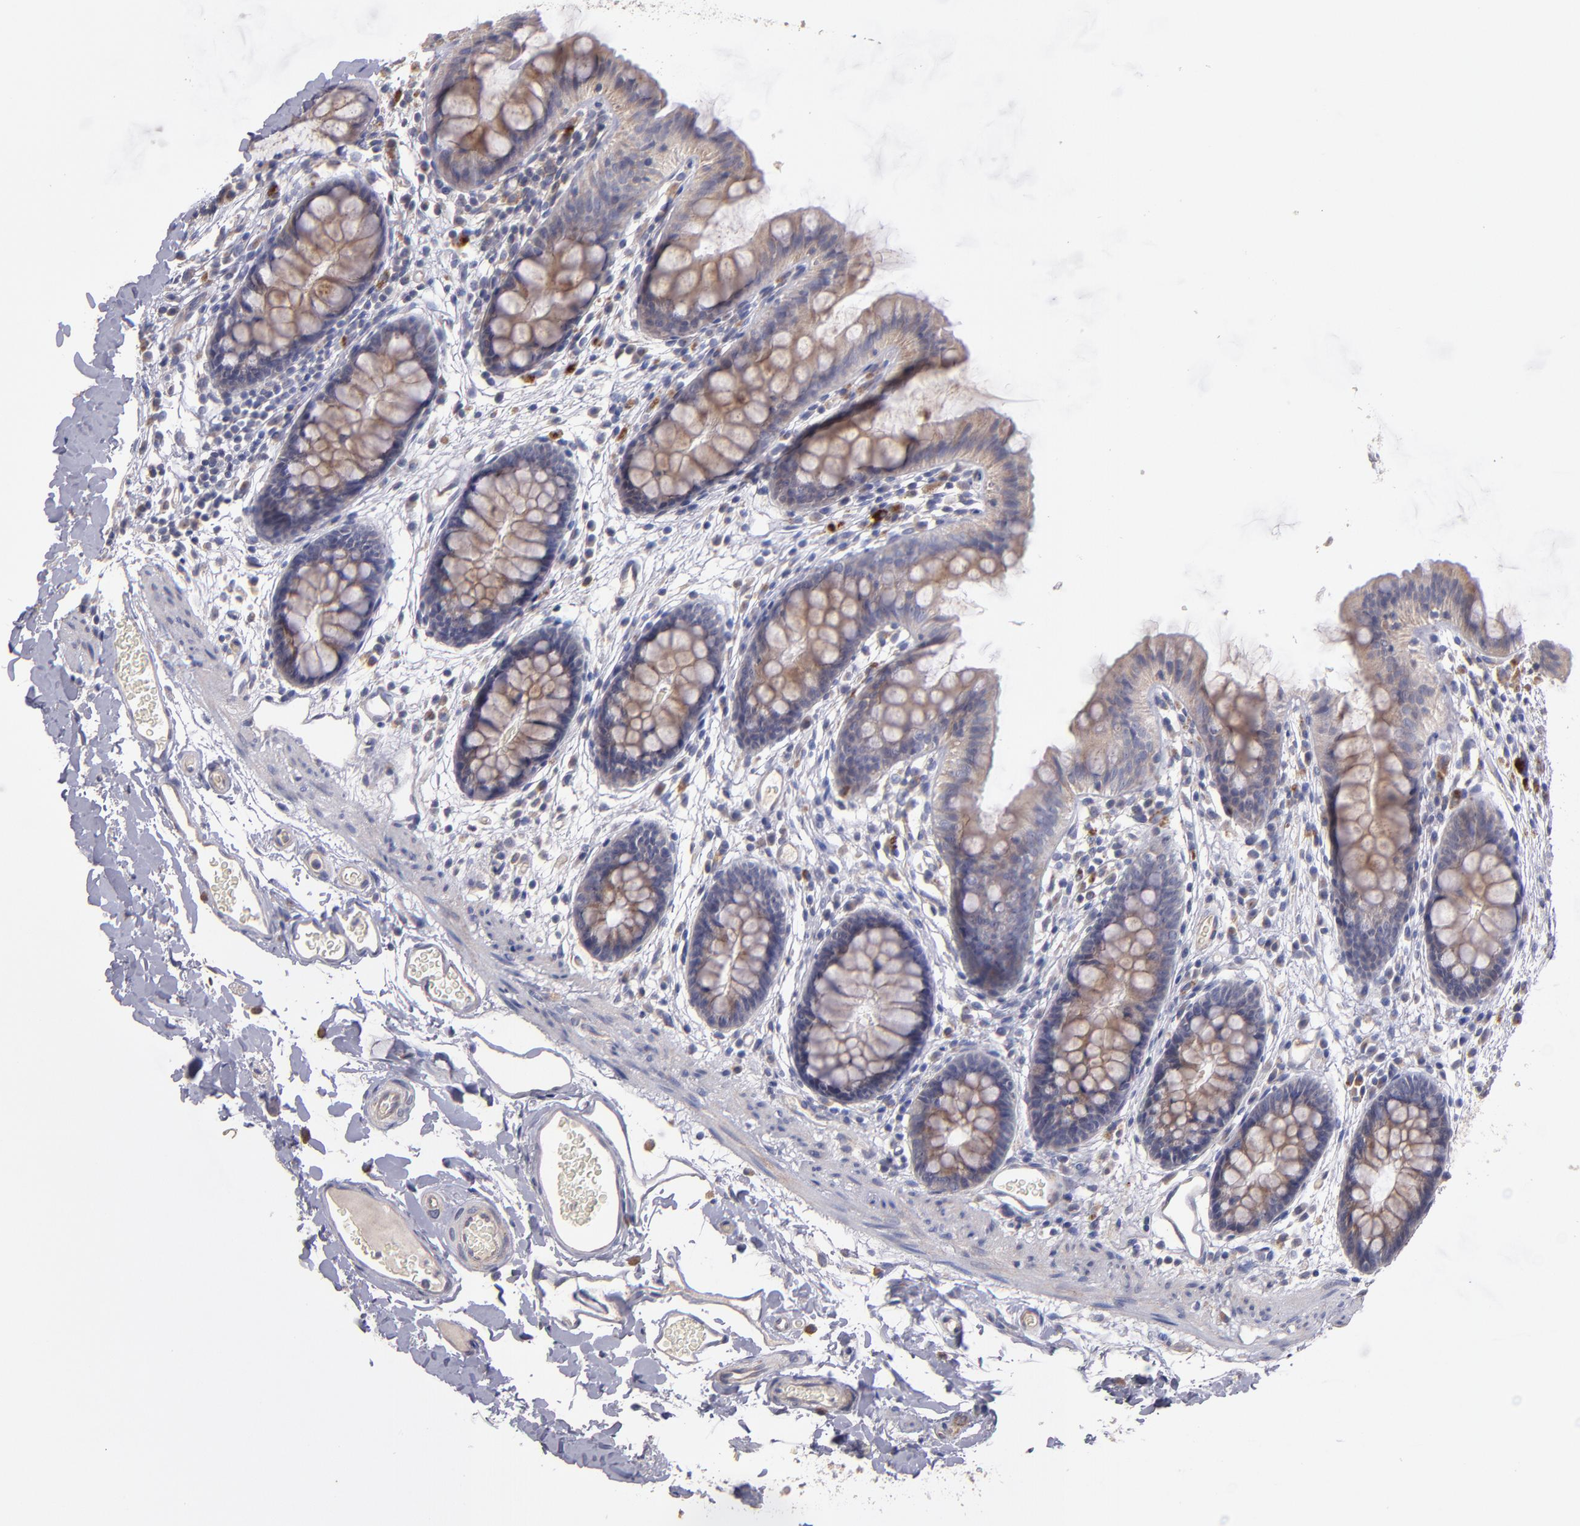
{"staining": {"intensity": "negative", "quantity": "none", "location": "none"}, "tissue": "colon", "cell_type": "Endothelial cells", "image_type": "normal", "snomed": [{"axis": "morphology", "description": "Normal tissue, NOS"}, {"axis": "topography", "description": "Smooth muscle"}, {"axis": "topography", "description": "Colon"}], "caption": "Protein analysis of normal colon displays no significant staining in endothelial cells. (DAB immunohistochemistry, high magnification).", "gene": "MAGEE1", "patient": {"sex": "male", "age": 67}}